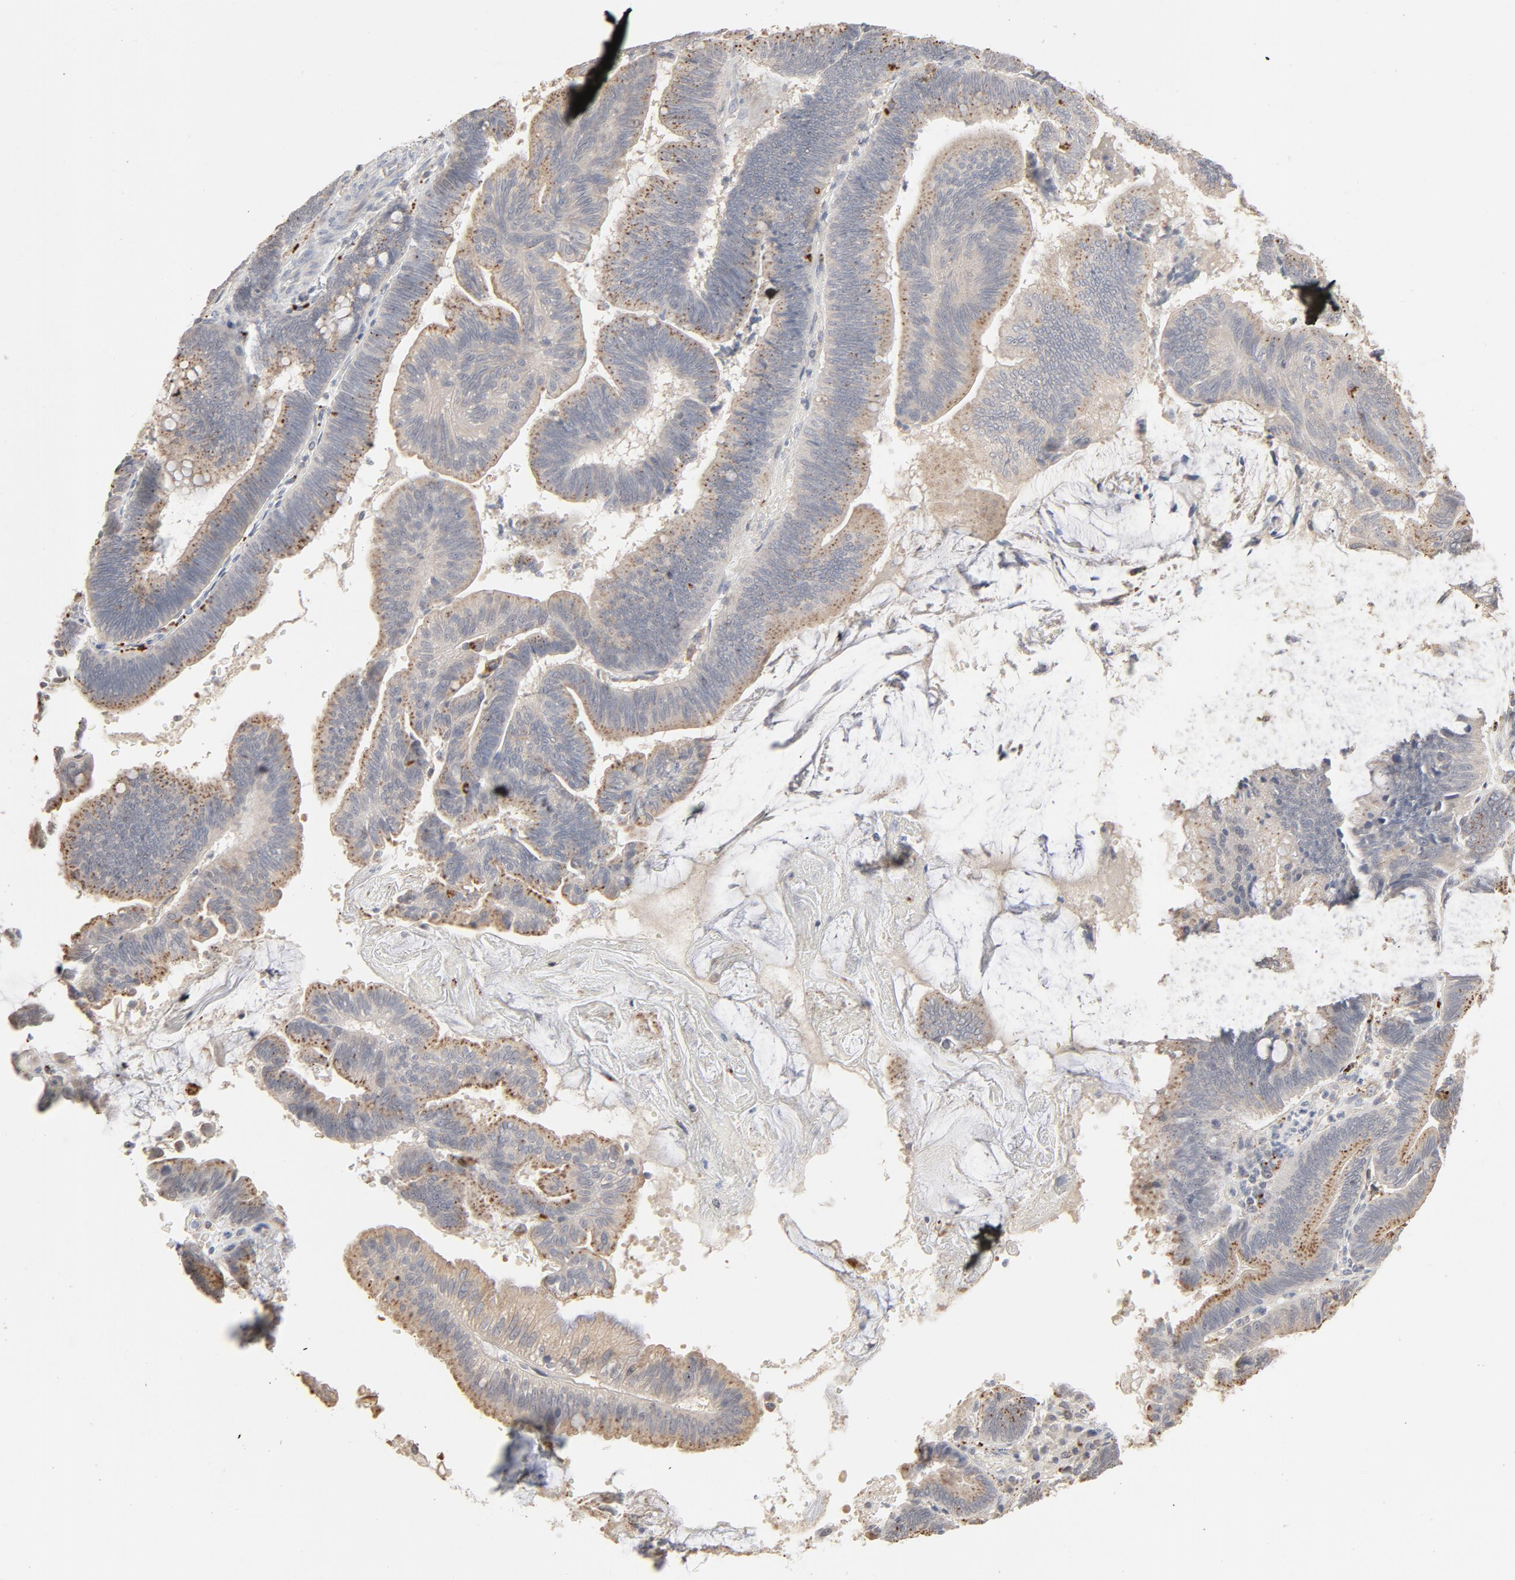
{"staining": {"intensity": "moderate", "quantity": "25%-75%", "location": "cytoplasmic/membranous"}, "tissue": "pancreatic cancer", "cell_type": "Tumor cells", "image_type": "cancer", "snomed": [{"axis": "morphology", "description": "Adenocarcinoma, NOS"}, {"axis": "topography", "description": "Pancreas"}], "caption": "There is medium levels of moderate cytoplasmic/membranous positivity in tumor cells of adenocarcinoma (pancreatic), as demonstrated by immunohistochemical staining (brown color).", "gene": "POMT2", "patient": {"sex": "male", "age": 82}}